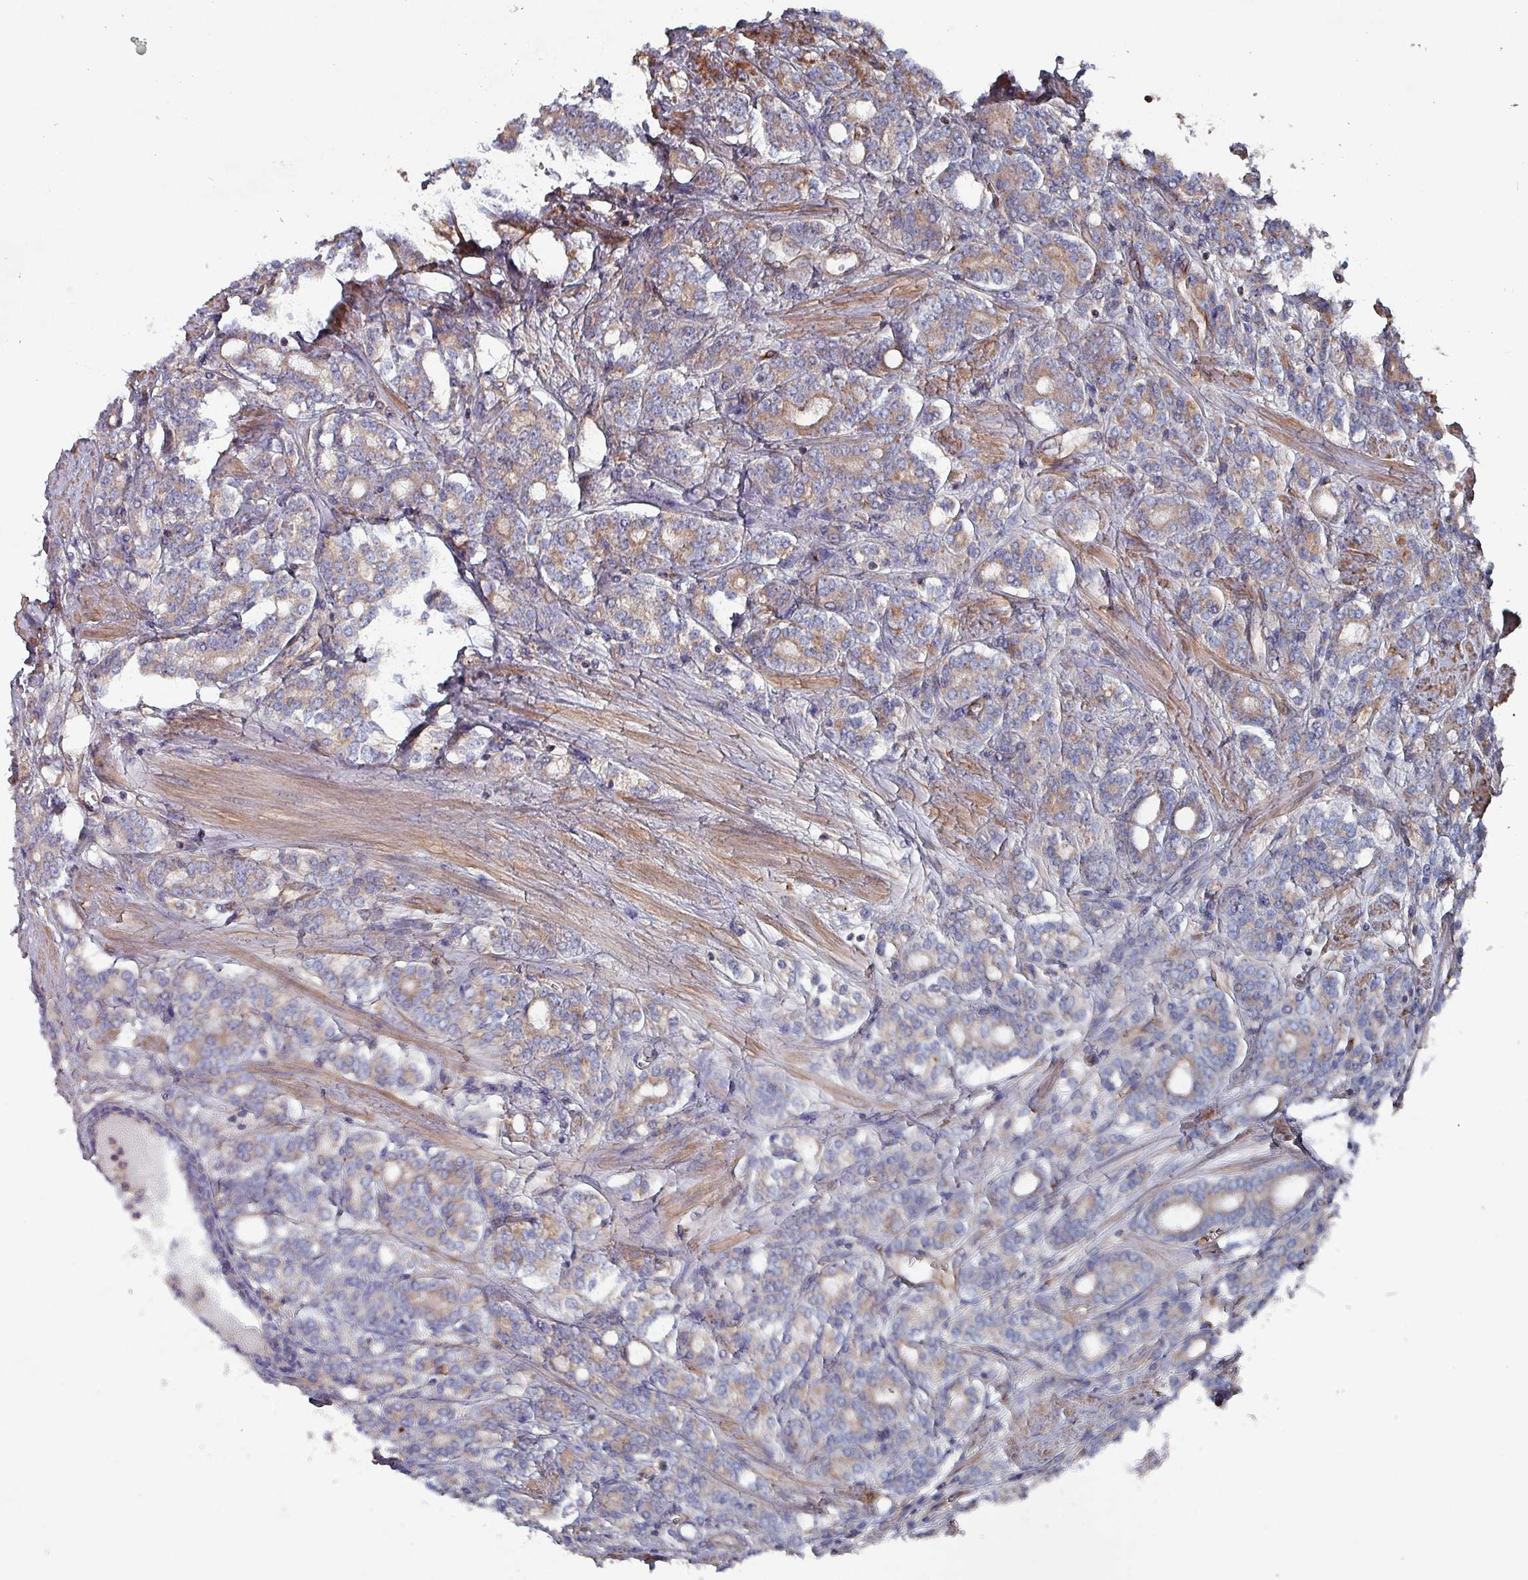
{"staining": {"intensity": "weak", "quantity": "<25%", "location": "cytoplasmic/membranous"}, "tissue": "prostate cancer", "cell_type": "Tumor cells", "image_type": "cancer", "snomed": [{"axis": "morphology", "description": "Adenocarcinoma, High grade"}, {"axis": "topography", "description": "Prostate"}], "caption": "This is an immunohistochemistry (IHC) image of prostate high-grade adenocarcinoma. There is no staining in tumor cells.", "gene": "ANO10", "patient": {"sex": "male", "age": 62}}